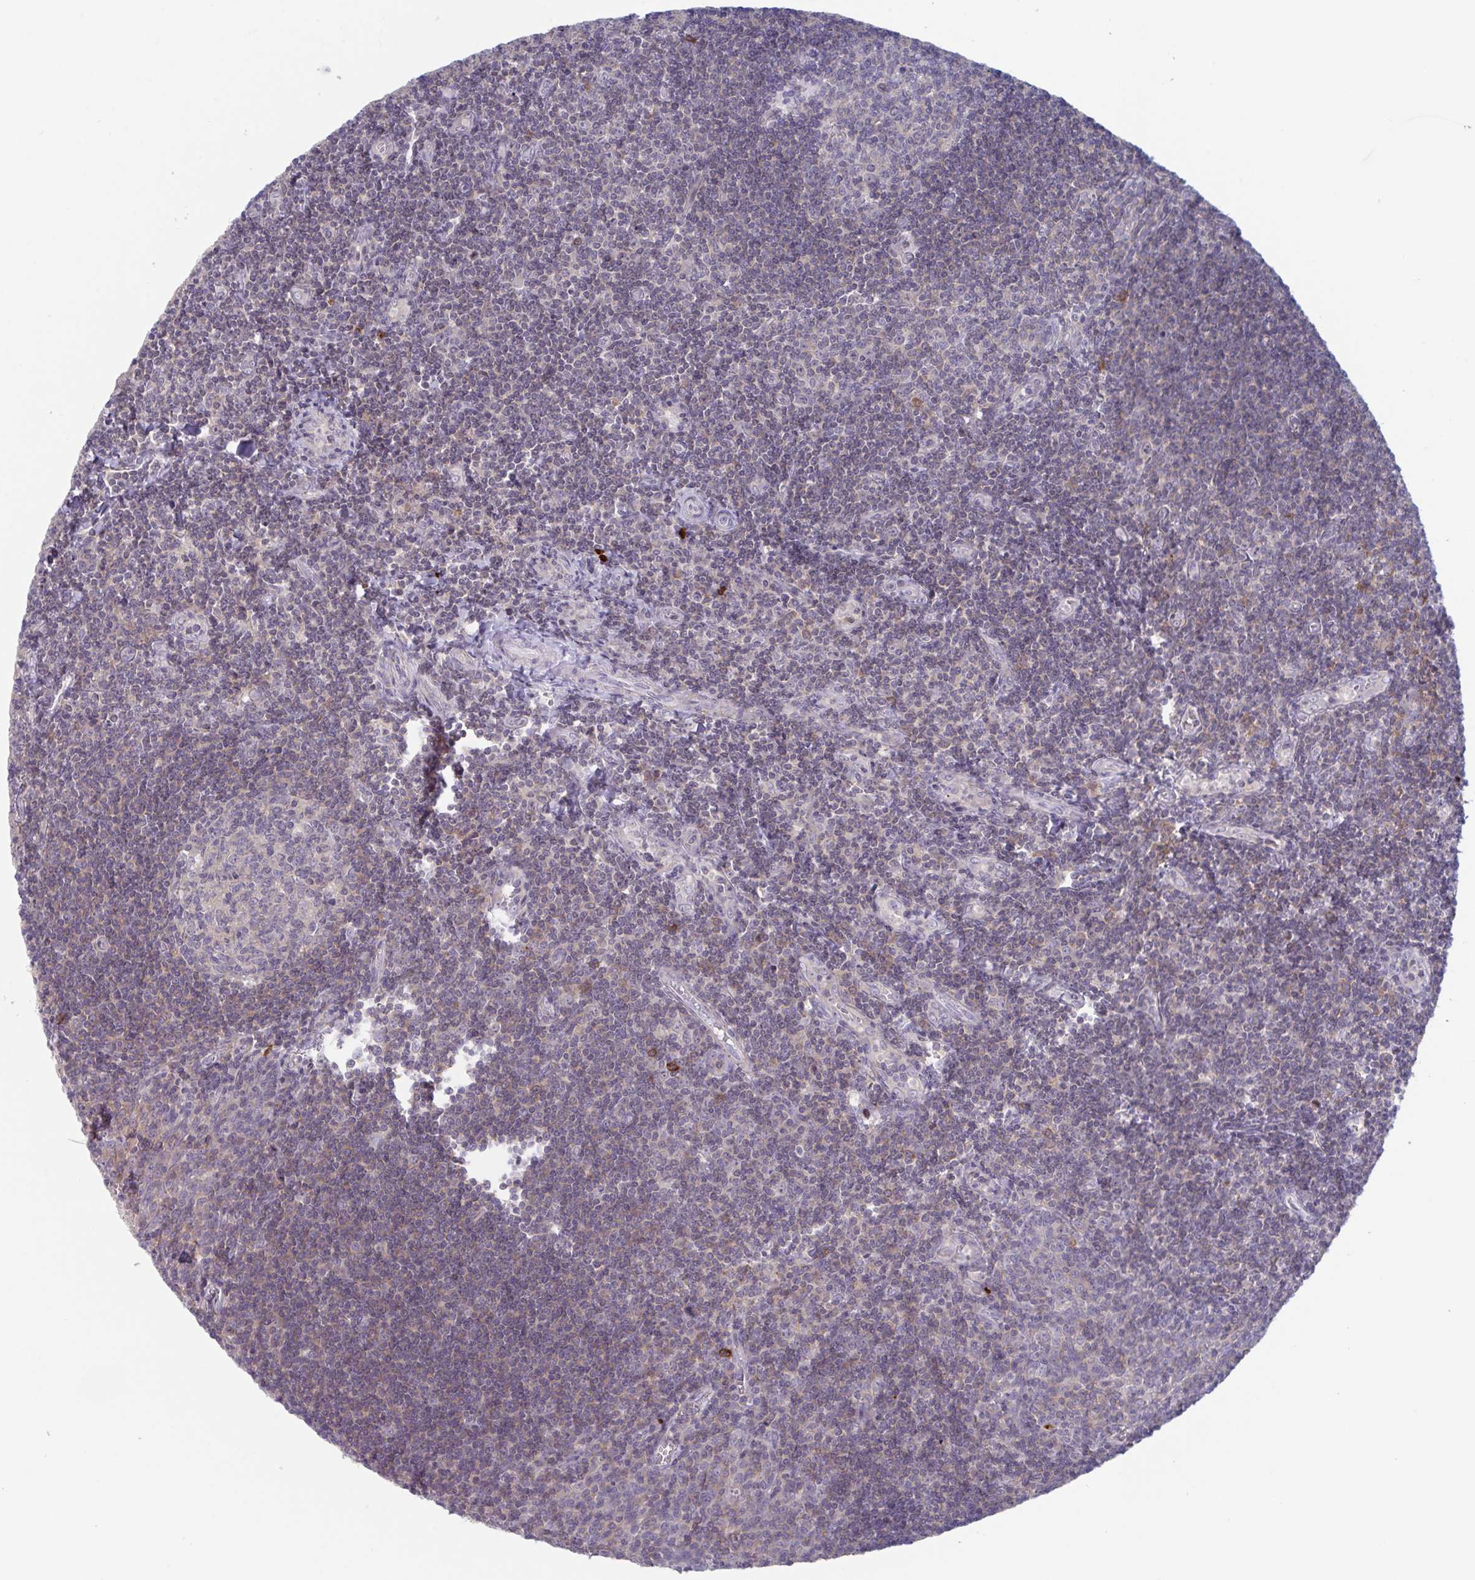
{"staining": {"intensity": "negative", "quantity": "none", "location": "none"}, "tissue": "tonsil", "cell_type": "Germinal center cells", "image_type": "normal", "snomed": [{"axis": "morphology", "description": "Normal tissue, NOS"}, {"axis": "morphology", "description": "Inflammation, NOS"}, {"axis": "topography", "description": "Tonsil"}], "caption": "High magnification brightfield microscopy of normal tonsil stained with DAB (brown) and counterstained with hematoxylin (blue): germinal center cells show no significant staining.", "gene": "STK26", "patient": {"sex": "female", "age": 31}}